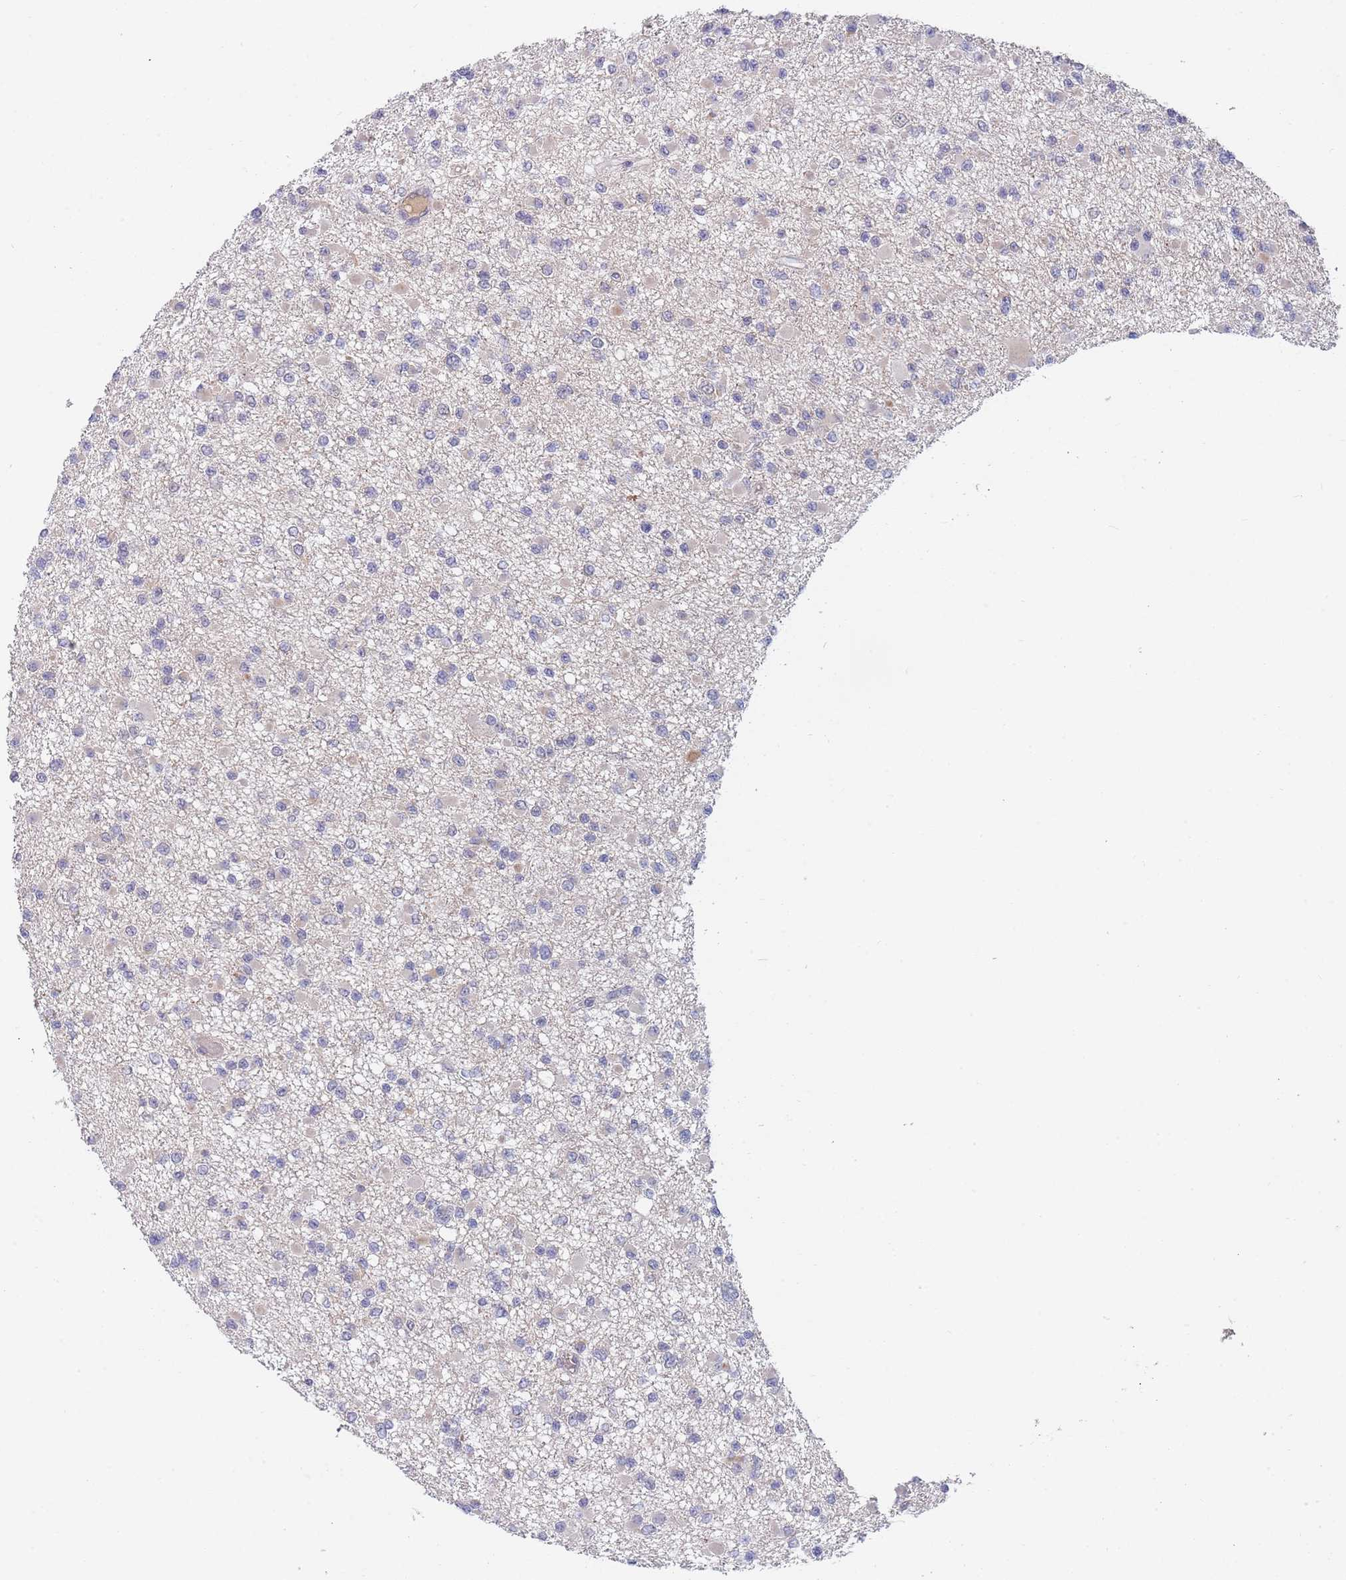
{"staining": {"intensity": "negative", "quantity": "none", "location": "none"}, "tissue": "glioma", "cell_type": "Tumor cells", "image_type": "cancer", "snomed": [{"axis": "morphology", "description": "Glioma, malignant, Low grade"}, {"axis": "topography", "description": "Brain"}], "caption": "High magnification brightfield microscopy of malignant low-grade glioma stained with DAB (3,3'-diaminobenzidine) (brown) and counterstained with hematoxylin (blue): tumor cells show no significant positivity. (DAB immunohistochemistry (IHC) visualized using brightfield microscopy, high magnification).", "gene": "B4GALT4", "patient": {"sex": "female", "age": 22}}